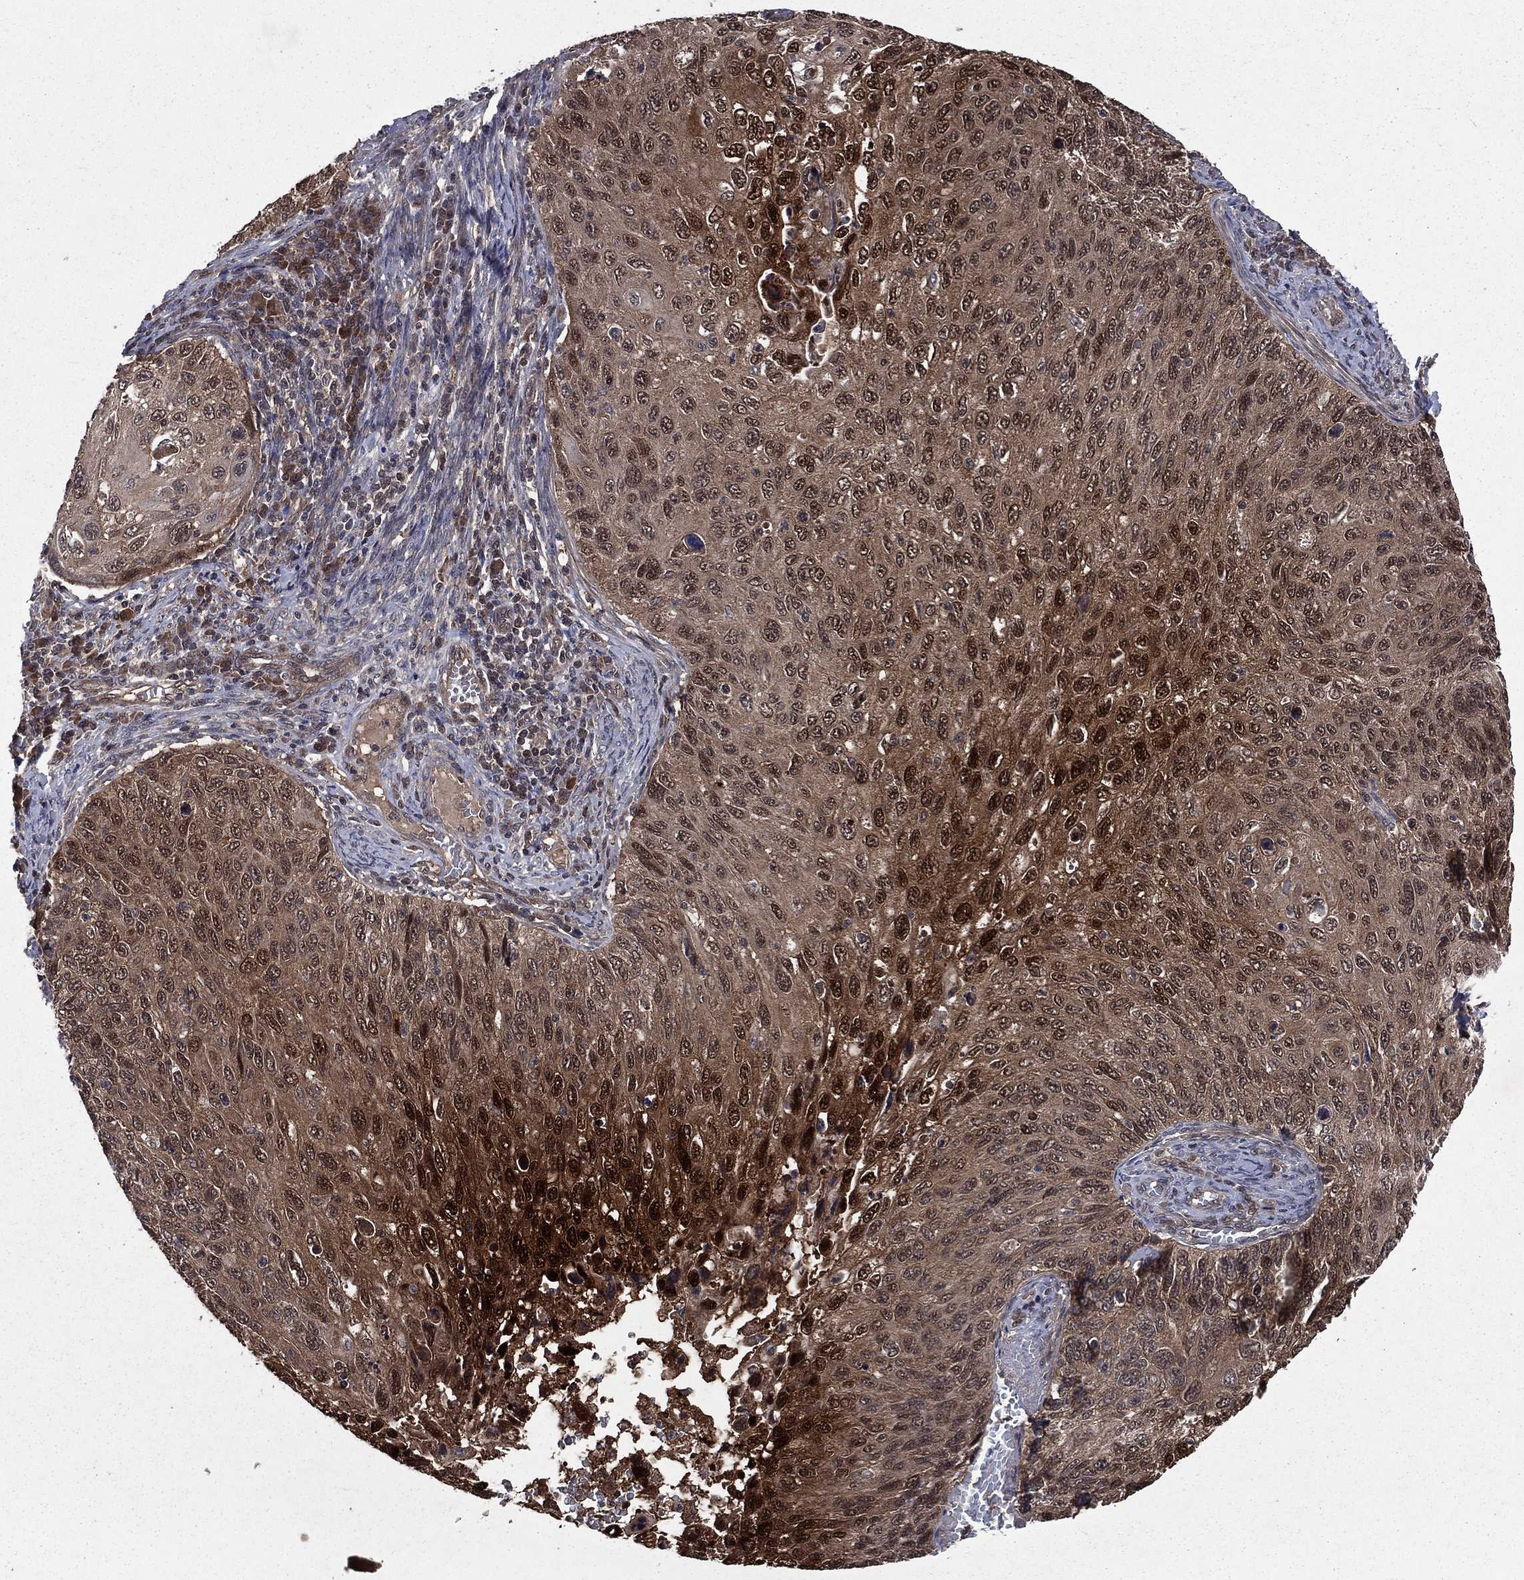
{"staining": {"intensity": "strong", "quantity": "<25%", "location": "cytoplasmic/membranous,nuclear"}, "tissue": "cervical cancer", "cell_type": "Tumor cells", "image_type": "cancer", "snomed": [{"axis": "morphology", "description": "Squamous cell carcinoma, NOS"}, {"axis": "topography", "description": "Cervix"}], "caption": "Cervical cancer was stained to show a protein in brown. There is medium levels of strong cytoplasmic/membranous and nuclear expression in about <25% of tumor cells. (Stains: DAB (3,3'-diaminobenzidine) in brown, nuclei in blue, Microscopy: brightfield microscopy at high magnification).", "gene": "FGD1", "patient": {"sex": "female", "age": 70}}